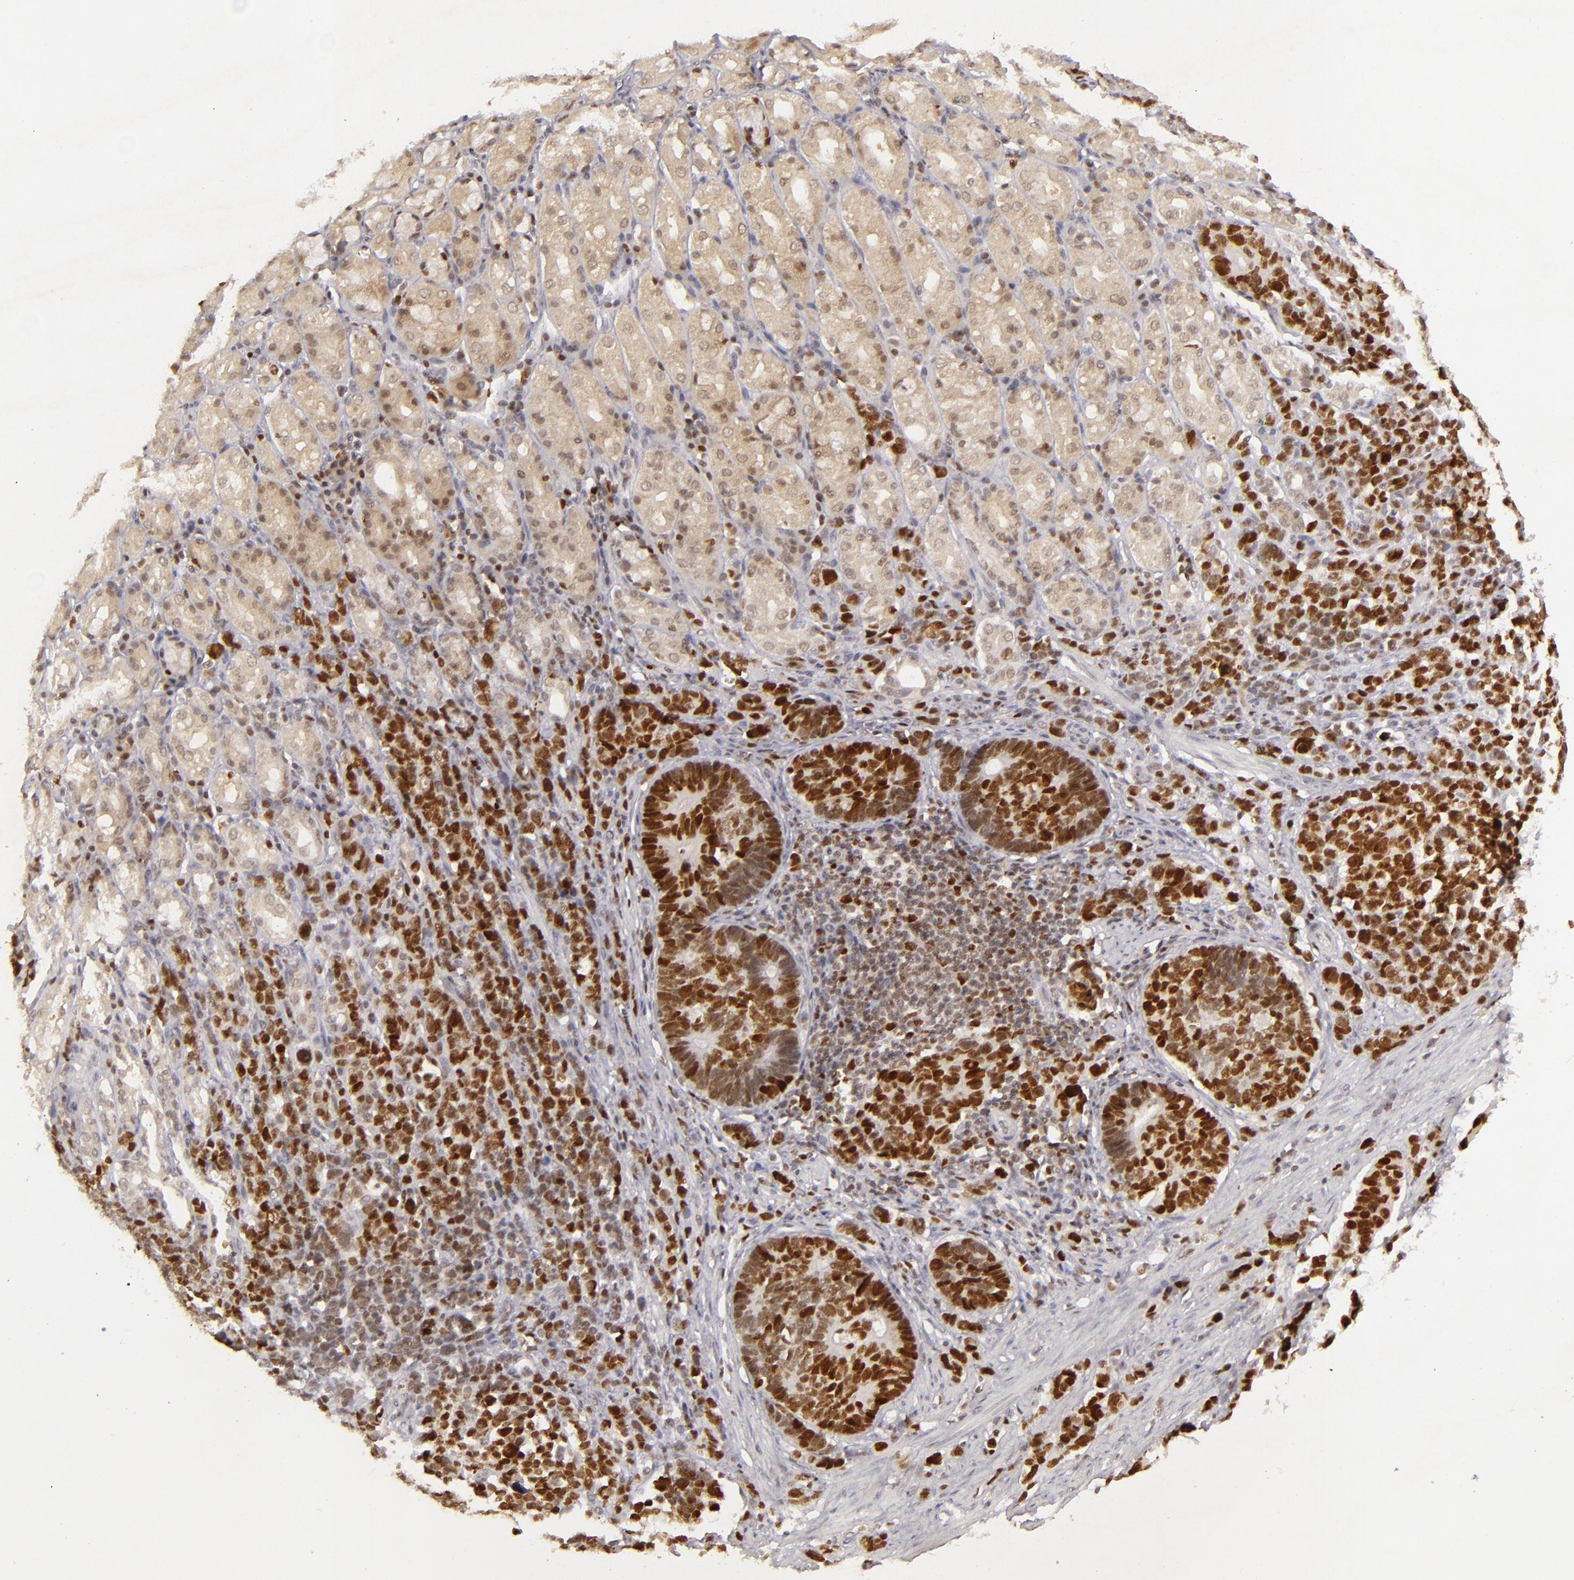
{"staining": {"intensity": "strong", "quantity": ">75%", "location": "nuclear"}, "tissue": "stomach cancer", "cell_type": "Tumor cells", "image_type": "cancer", "snomed": [{"axis": "morphology", "description": "Adenocarcinoma, NOS"}, {"axis": "topography", "description": "Stomach, upper"}], "caption": "Immunohistochemical staining of stomach cancer demonstrates high levels of strong nuclear positivity in approximately >75% of tumor cells.", "gene": "FEN1", "patient": {"sex": "male", "age": 71}}